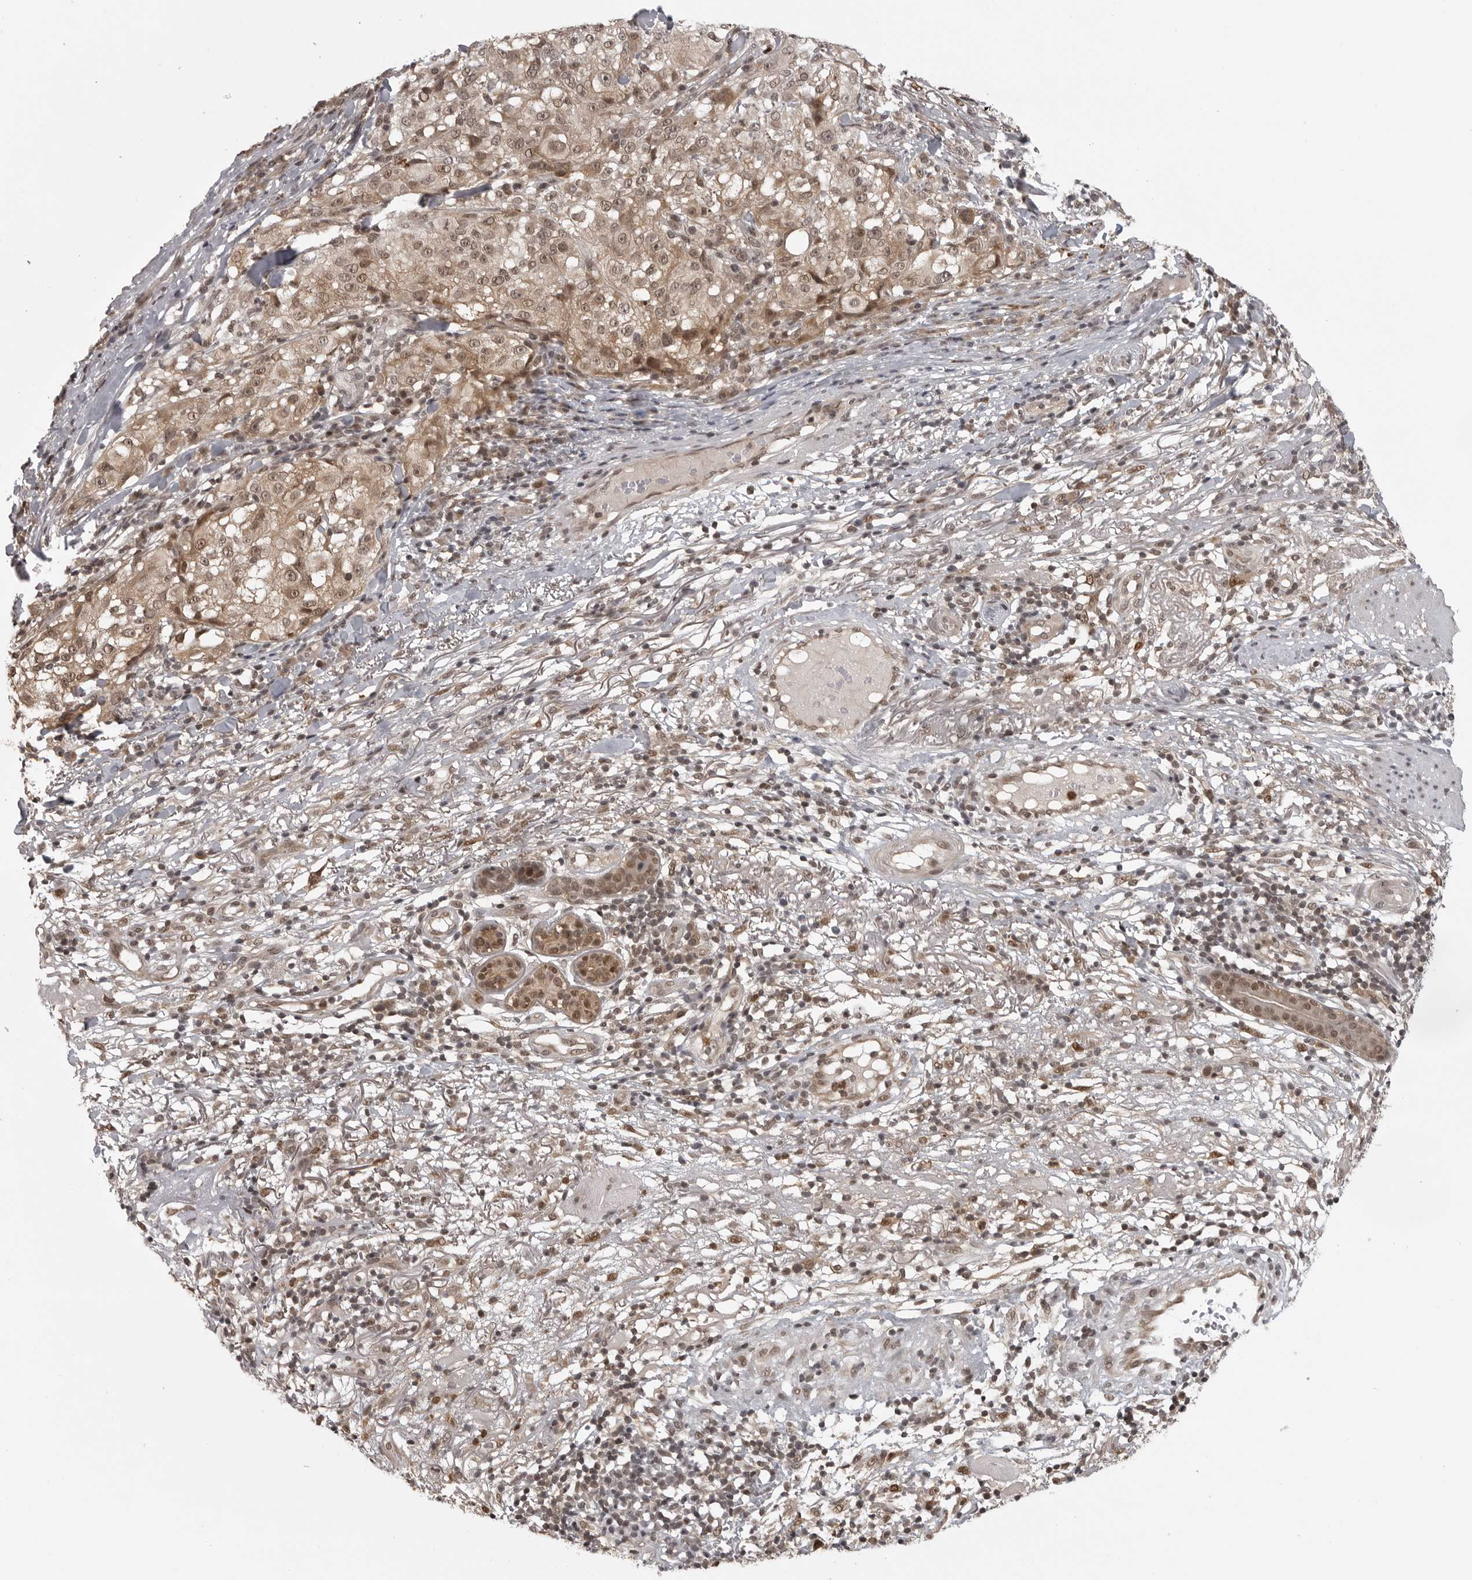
{"staining": {"intensity": "moderate", "quantity": ">75%", "location": "cytoplasmic/membranous,nuclear"}, "tissue": "melanoma", "cell_type": "Tumor cells", "image_type": "cancer", "snomed": [{"axis": "morphology", "description": "Necrosis, NOS"}, {"axis": "morphology", "description": "Malignant melanoma, NOS"}, {"axis": "topography", "description": "Skin"}], "caption": "Malignant melanoma tissue shows moderate cytoplasmic/membranous and nuclear staining in about >75% of tumor cells", "gene": "PEG3", "patient": {"sex": "female", "age": 87}}